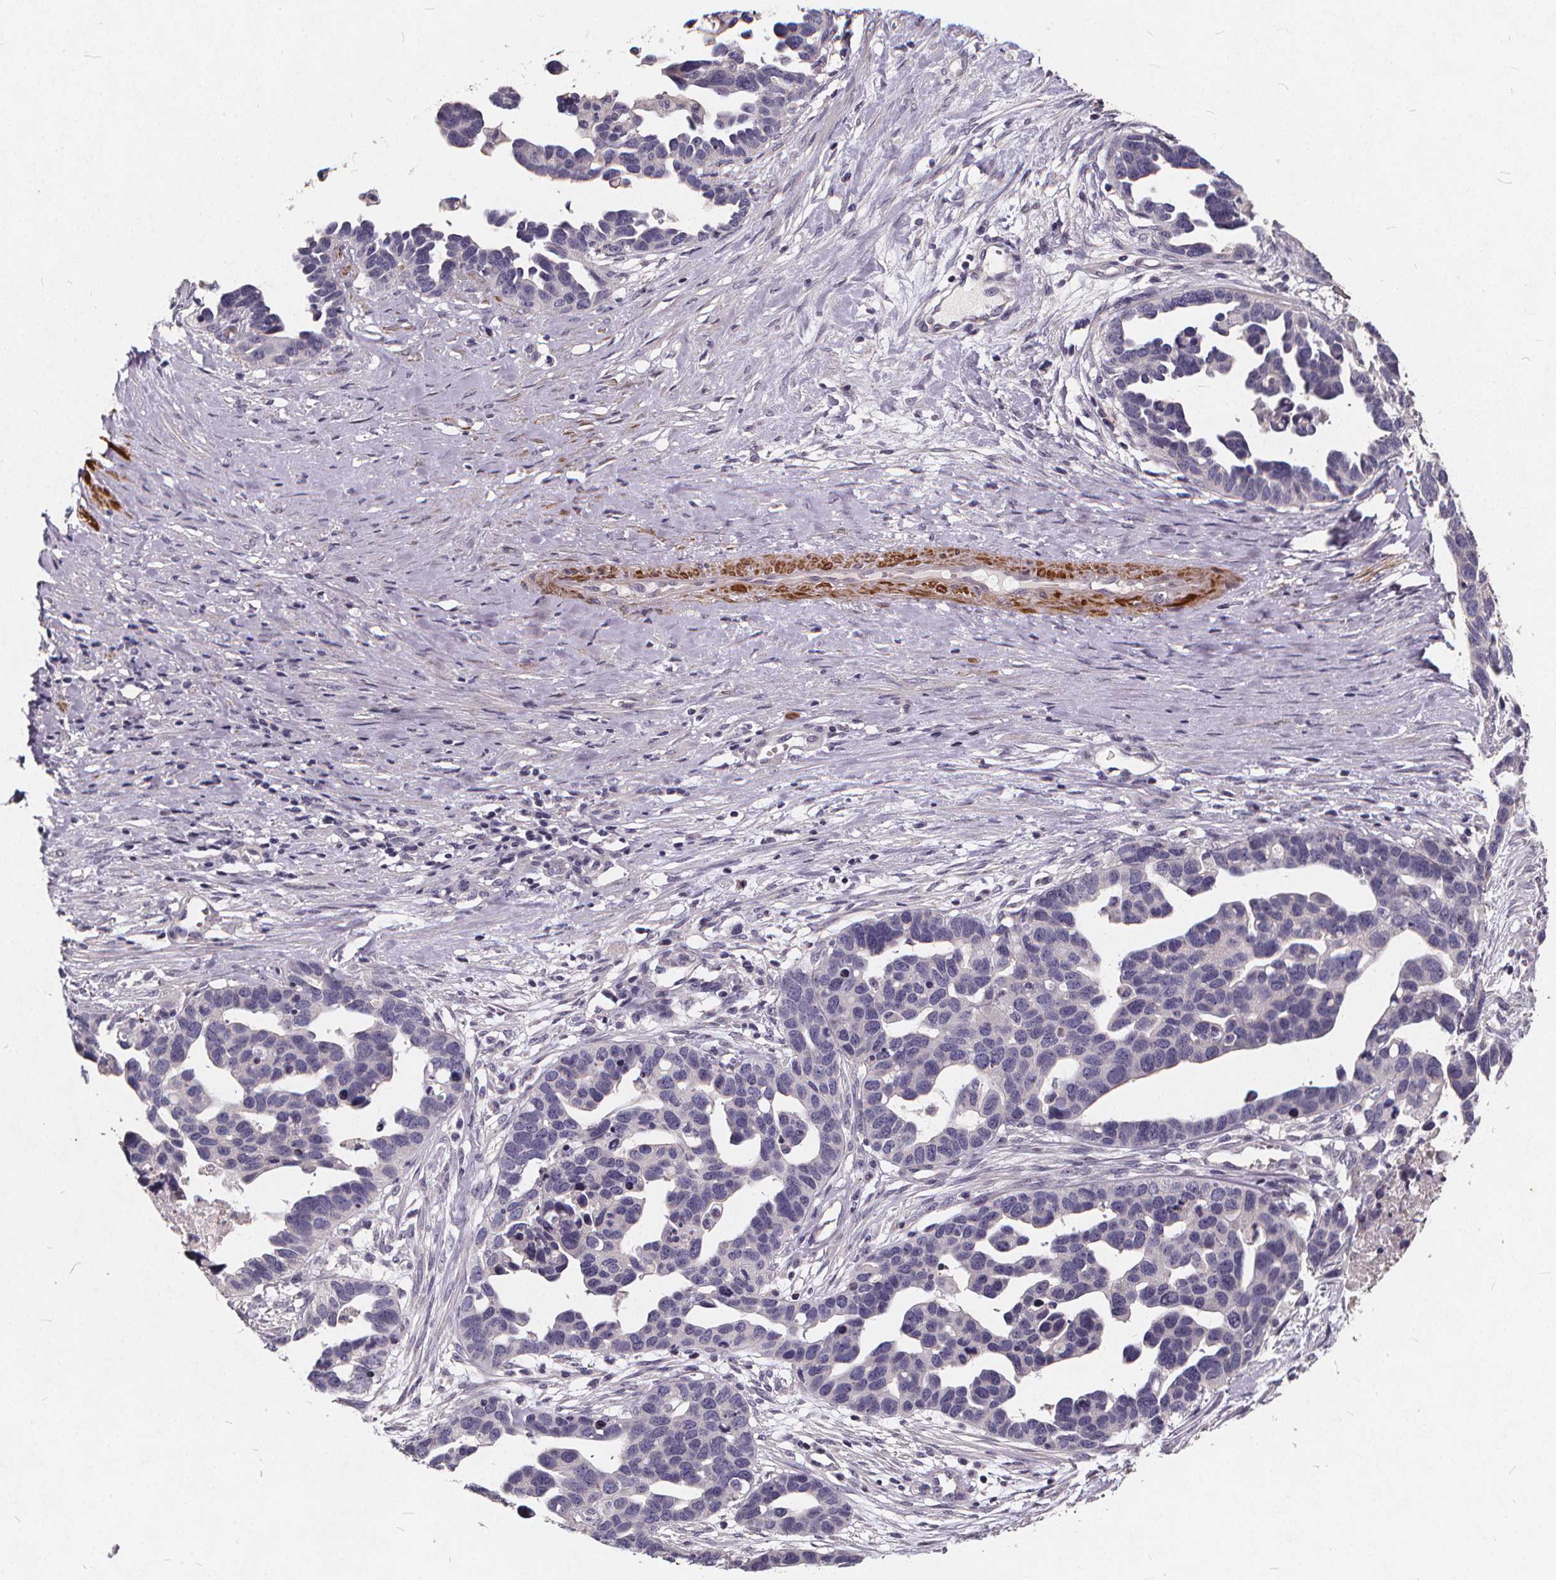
{"staining": {"intensity": "negative", "quantity": "none", "location": "none"}, "tissue": "ovarian cancer", "cell_type": "Tumor cells", "image_type": "cancer", "snomed": [{"axis": "morphology", "description": "Cystadenocarcinoma, serous, NOS"}, {"axis": "topography", "description": "Ovary"}], "caption": "Ovarian serous cystadenocarcinoma was stained to show a protein in brown. There is no significant staining in tumor cells.", "gene": "TSPAN14", "patient": {"sex": "female", "age": 54}}